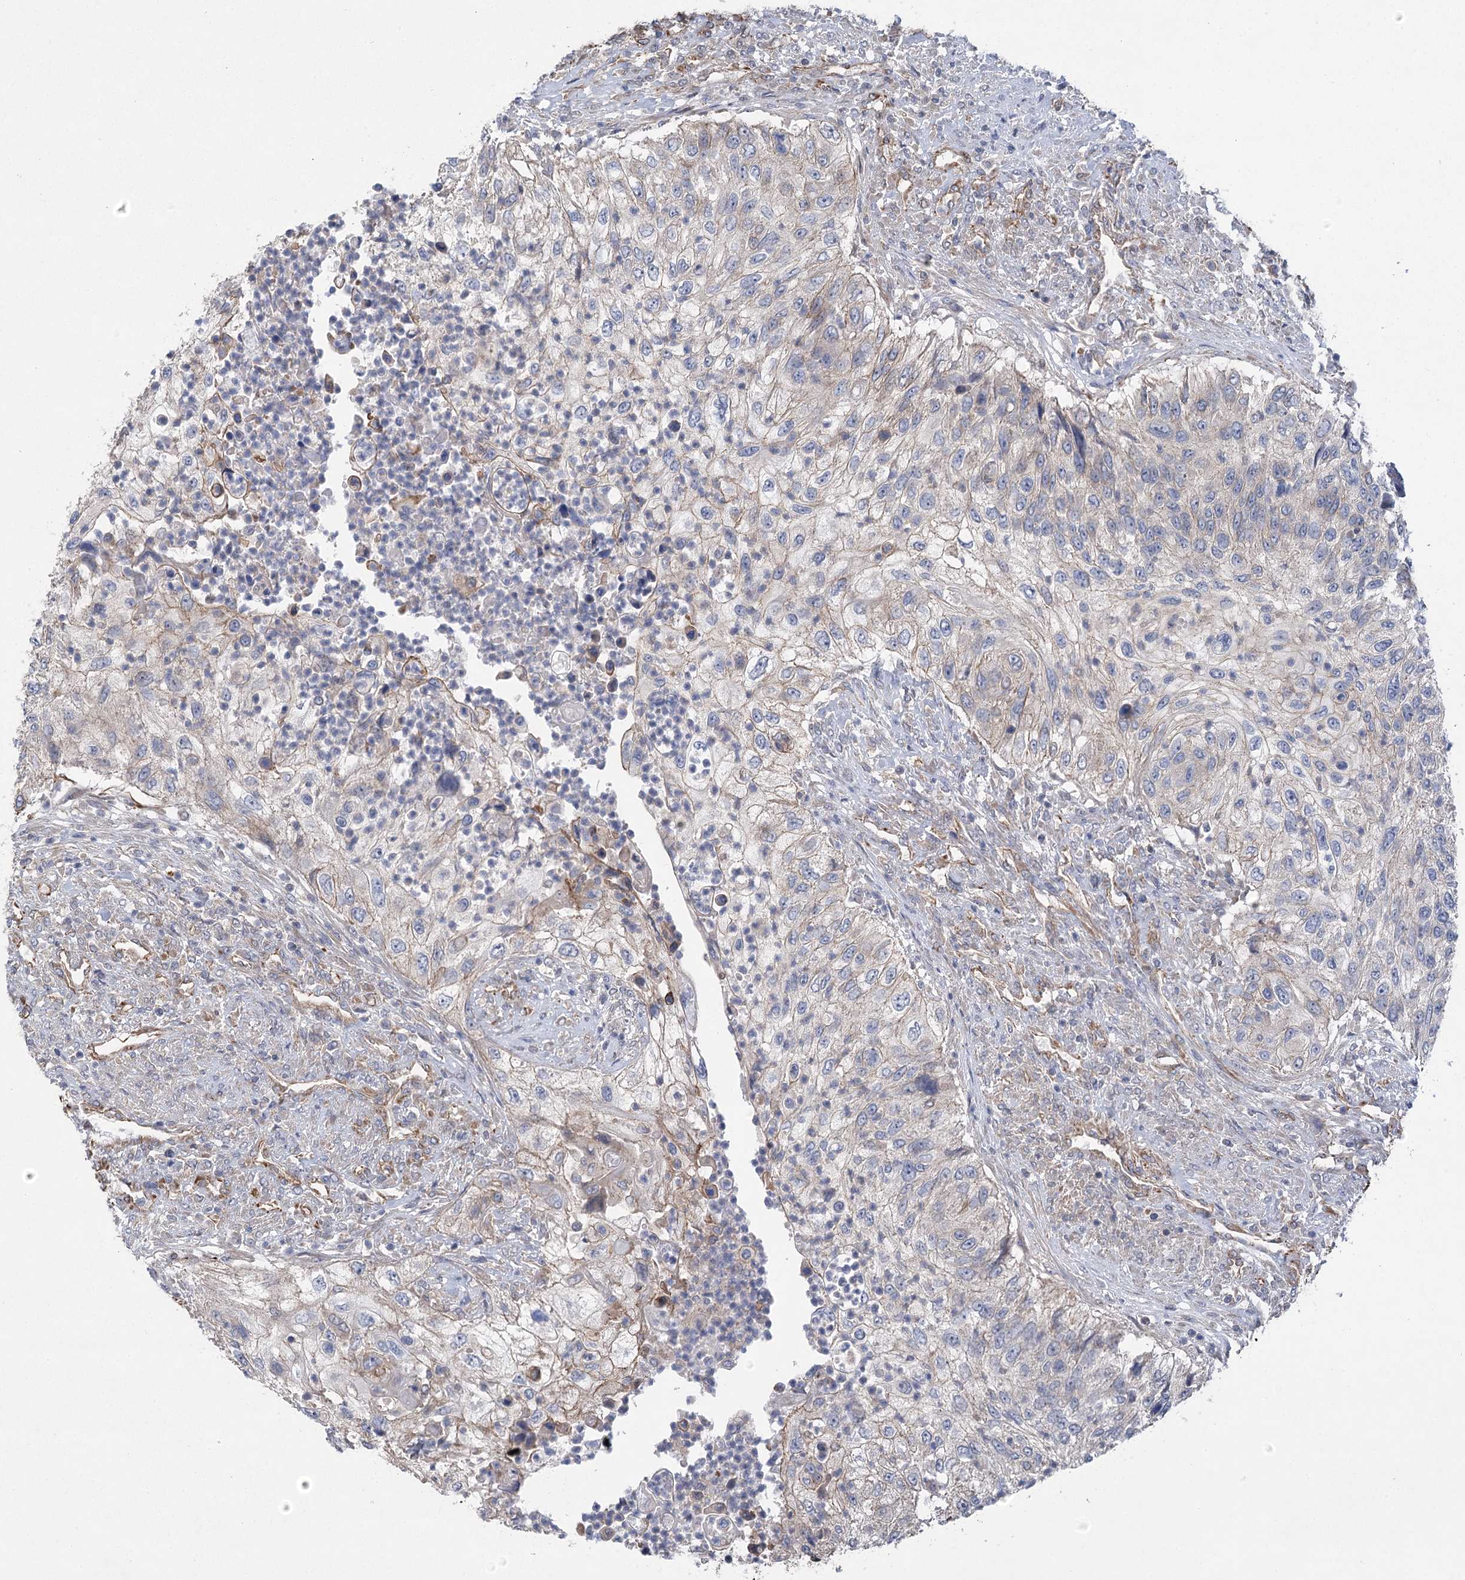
{"staining": {"intensity": "weak", "quantity": "<25%", "location": "cytoplasmic/membranous"}, "tissue": "urothelial cancer", "cell_type": "Tumor cells", "image_type": "cancer", "snomed": [{"axis": "morphology", "description": "Urothelial carcinoma, High grade"}, {"axis": "topography", "description": "Urinary bladder"}], "caption": "Immunohistochemistry photomicrograph of human high-grade urothelial carcinoma stained for a protein (brown), which demonstrates no staining in tumor cells.", "gene": "RWDD4", "patient": {"sex": "female", "age": 60}}